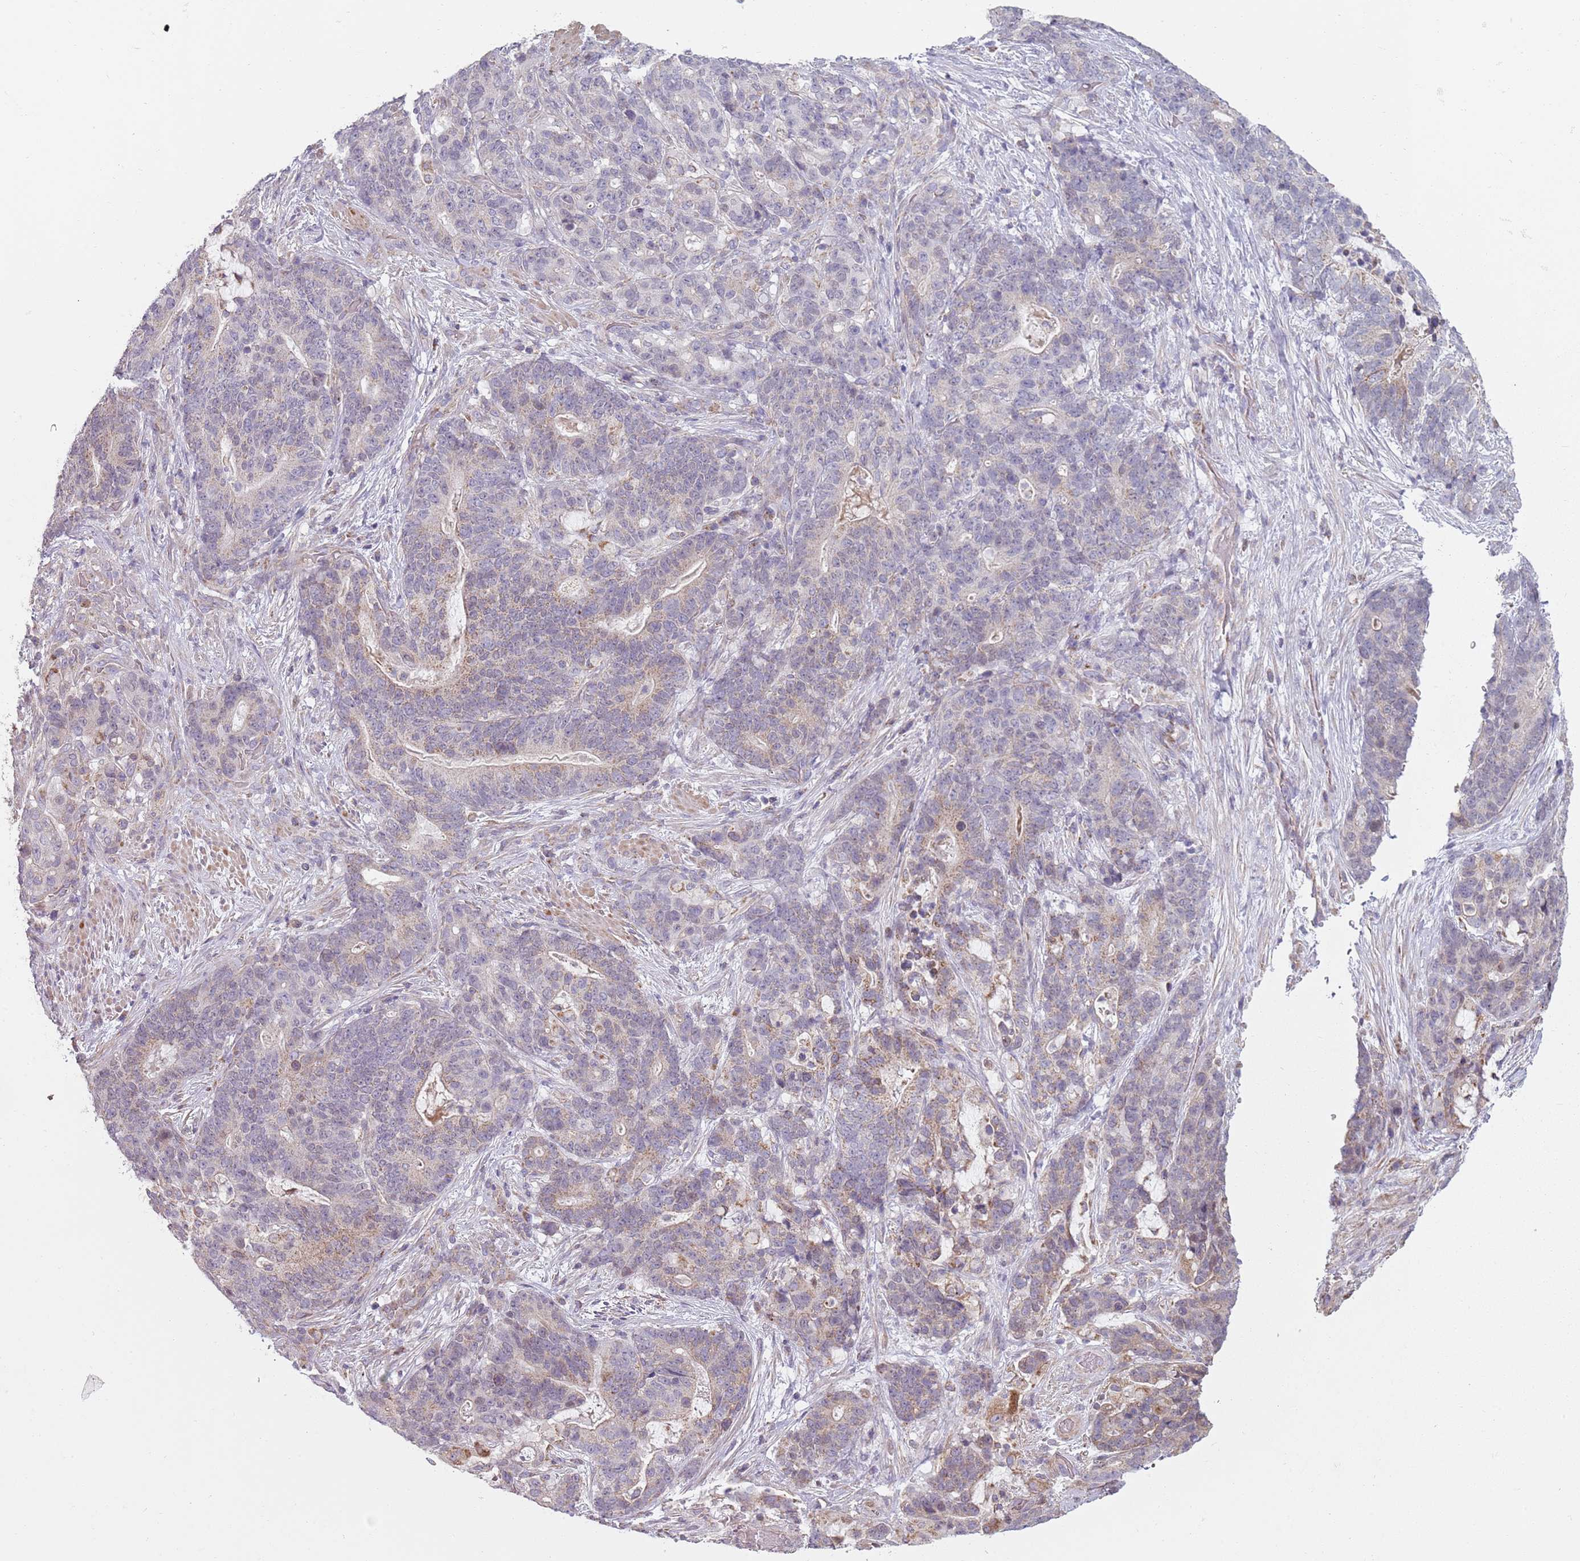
{"staining": {"intensity": "weak", "quantity": "25%-75%", "location": "cytoplasmic/membranous"}, "tissue": "stomach cancer", "cell_type": "Tumor cells", "image_type": "cancer", "snomed": [{"axis": "morphology", "description": "Normal tissue, NOS"}, {"axis": "morphology", "description": "Adenocarcinoma, NOS"}, {"axis": "topography", "description": "Stomach"}], "caption": "Tumor cells show low levels of weak cytoplasmic/membranous staining in approximately 25%-75% of cells in human adenocarcinoma (stomach). The staining was performed using DAB, with brown indicating positive protein expression. Nuclei are stained blue with hematoxylin.", "gene": "GAS8", "patient": {"sex": "female", "age": 64}}